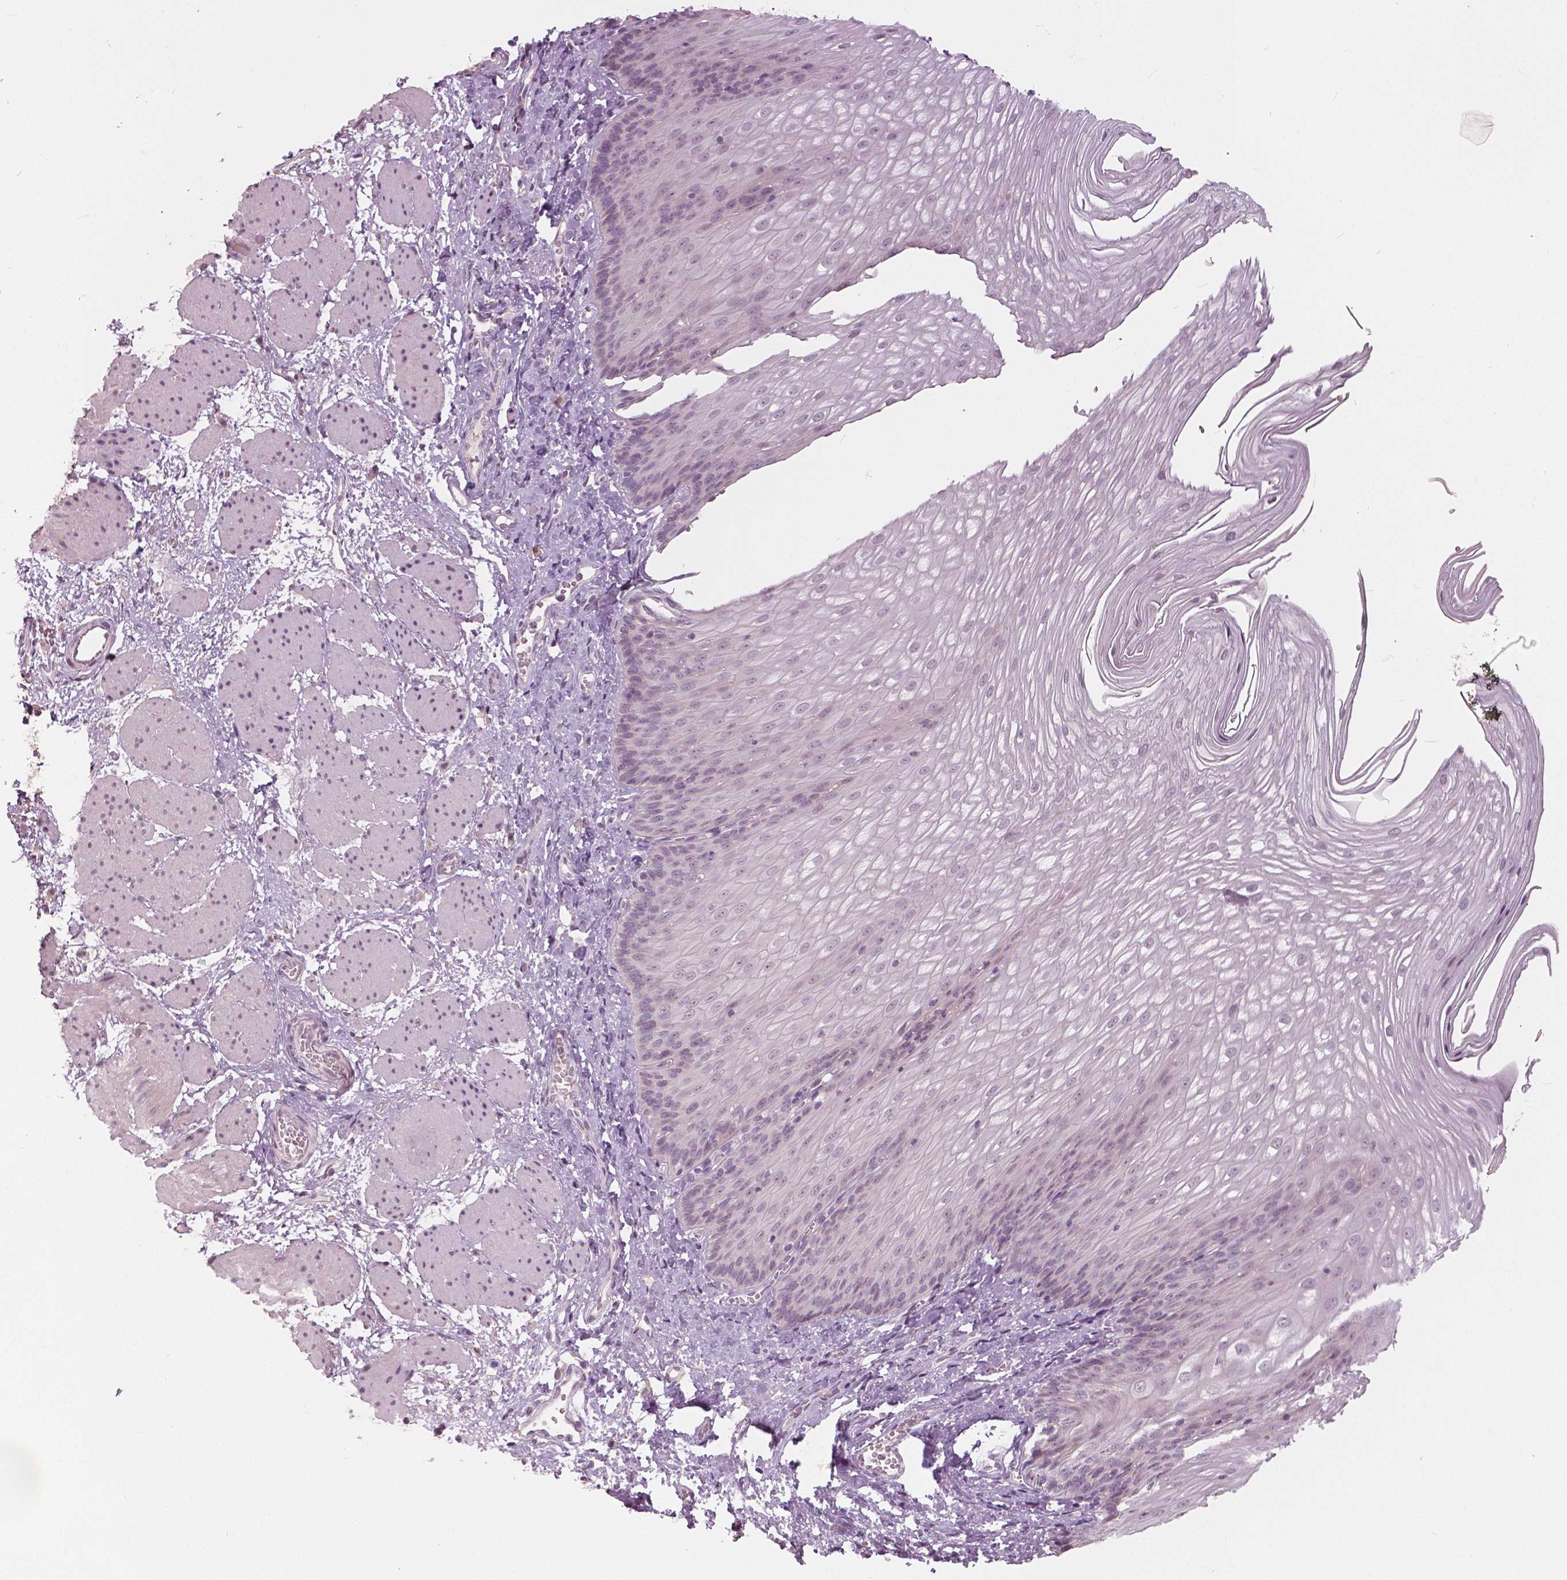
{"staining": {"intensity": "negative", "quantity": "none", "location": "none"}, "tissue": "esophagus", "cell_type": "Squamous epithelial cells", "image_type": "normal", "snomed": [{"axis": "morphology", "description": "Normal tissue, NOS"}, {"axis": "topography", "description": "Esophagus"}], "caption": "Immunohistochemistry micrograph of normal esophagus stained for a protein (brown), which reveals no expression in squamous epithelial cells. The staining is performed using DAB brown chromogen with nuclei counter-stained in using hematoxylin.", "gene": "NANOG", "patient": {"sex": "male", "age": 62}}